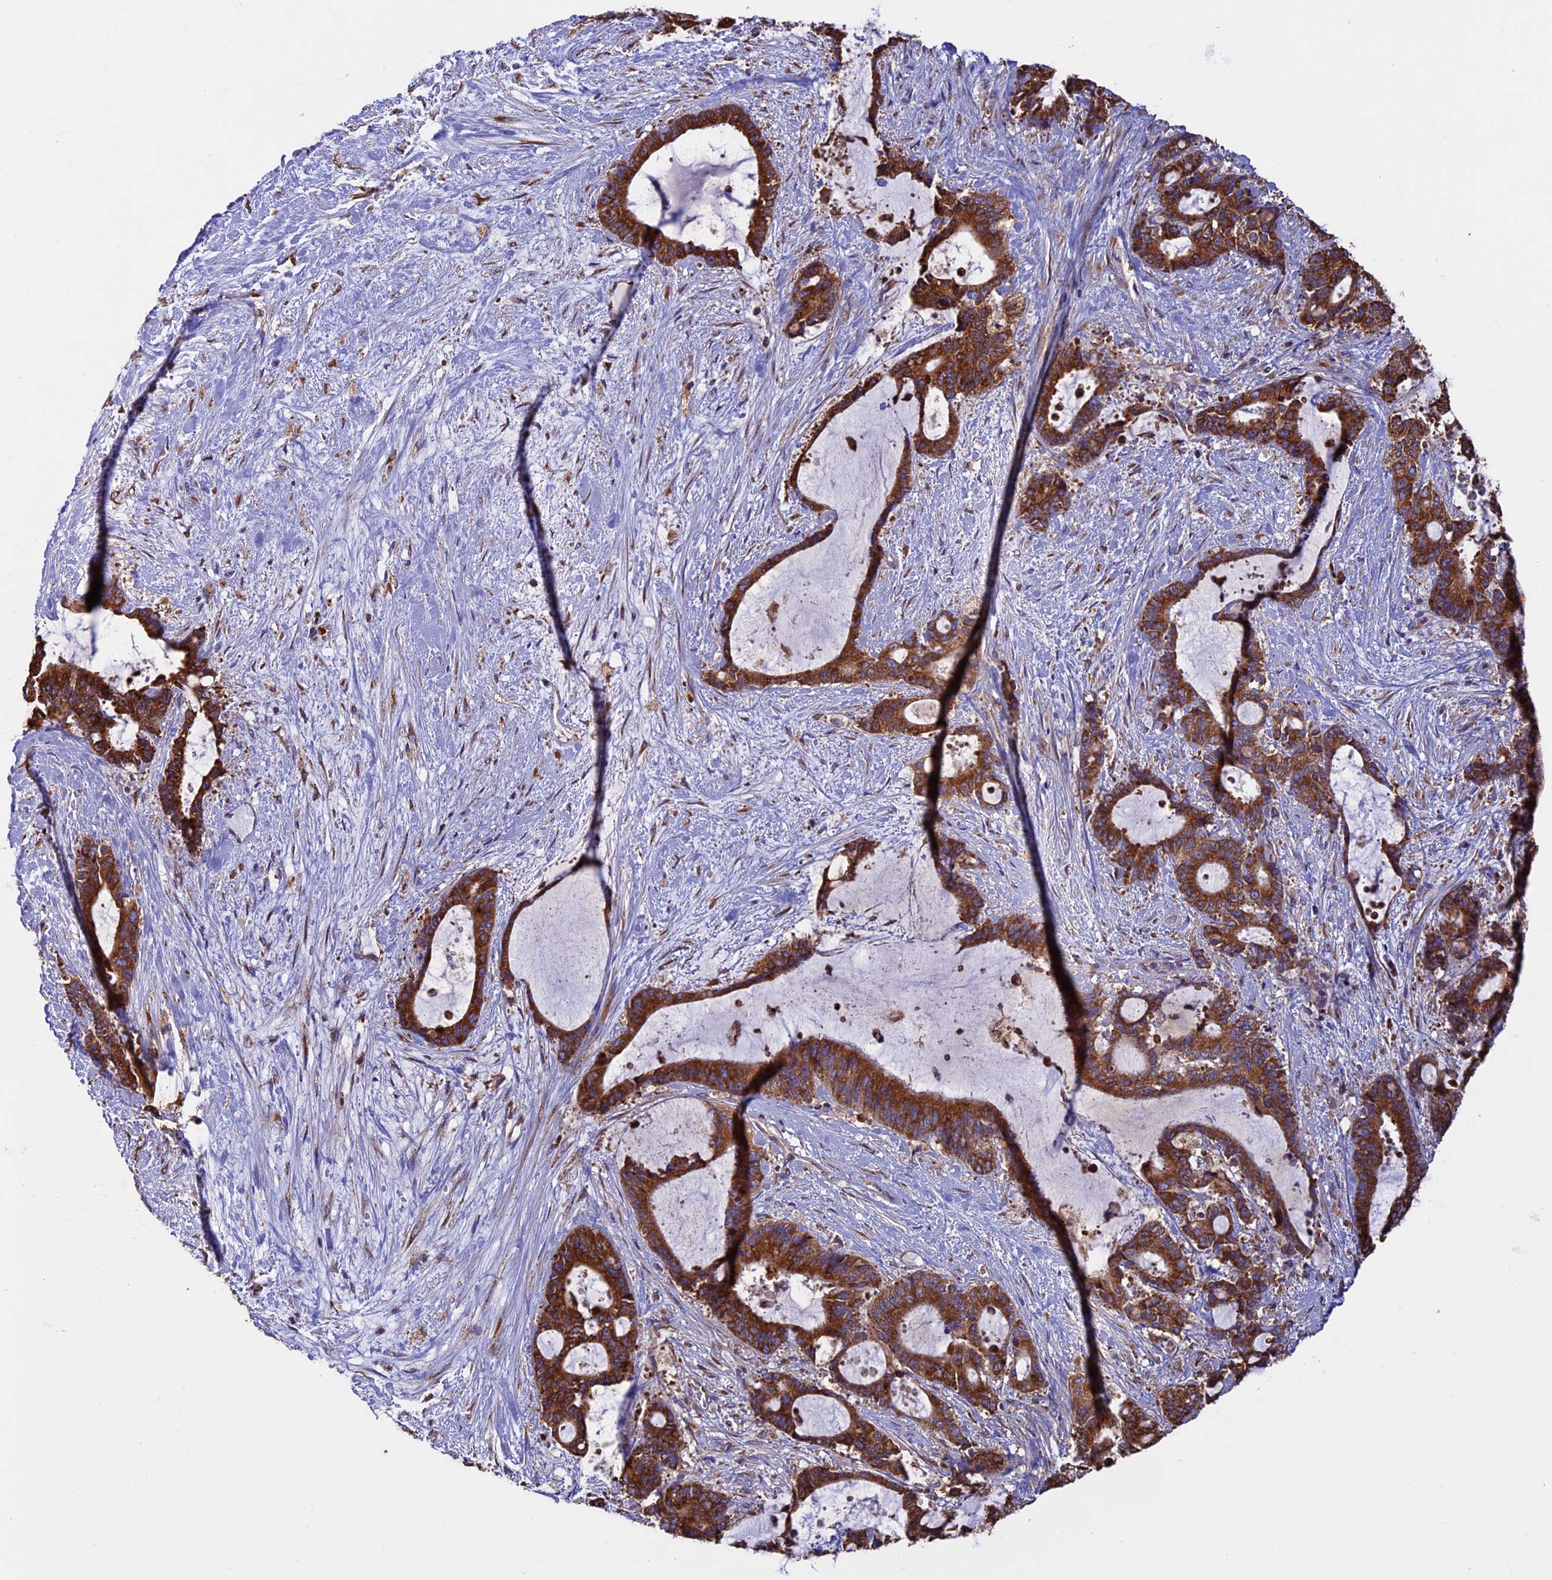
{"staining": {"intensity": "strong", "quantity": ">75%", "location": "cytoplasmic/membranous"}, "tissue": "liver cancer", "cell_type": "Tumor cells", "image_type": "cancer", "snomed": [{"axis": "morphology", "description": "Normal tissue, NOS"}, {"axis": "morphology", "description": "Cholangiocarcinoma"}, {"axis": "topography", "description": "Liver"}, {"axis": "topography", "description": "Peripheral nerve tissue"}], "caption": "High-power microscopy captured an IHC histopathology image of liver cancer, revealing strong cytoplasmic/membranous positivity in approximately >75% of tumor cells. (DAB IHC with brightfield microscopy, high magnification).", "gene": "BTBD3", "patient": {"sex": "female", "age": 73}}